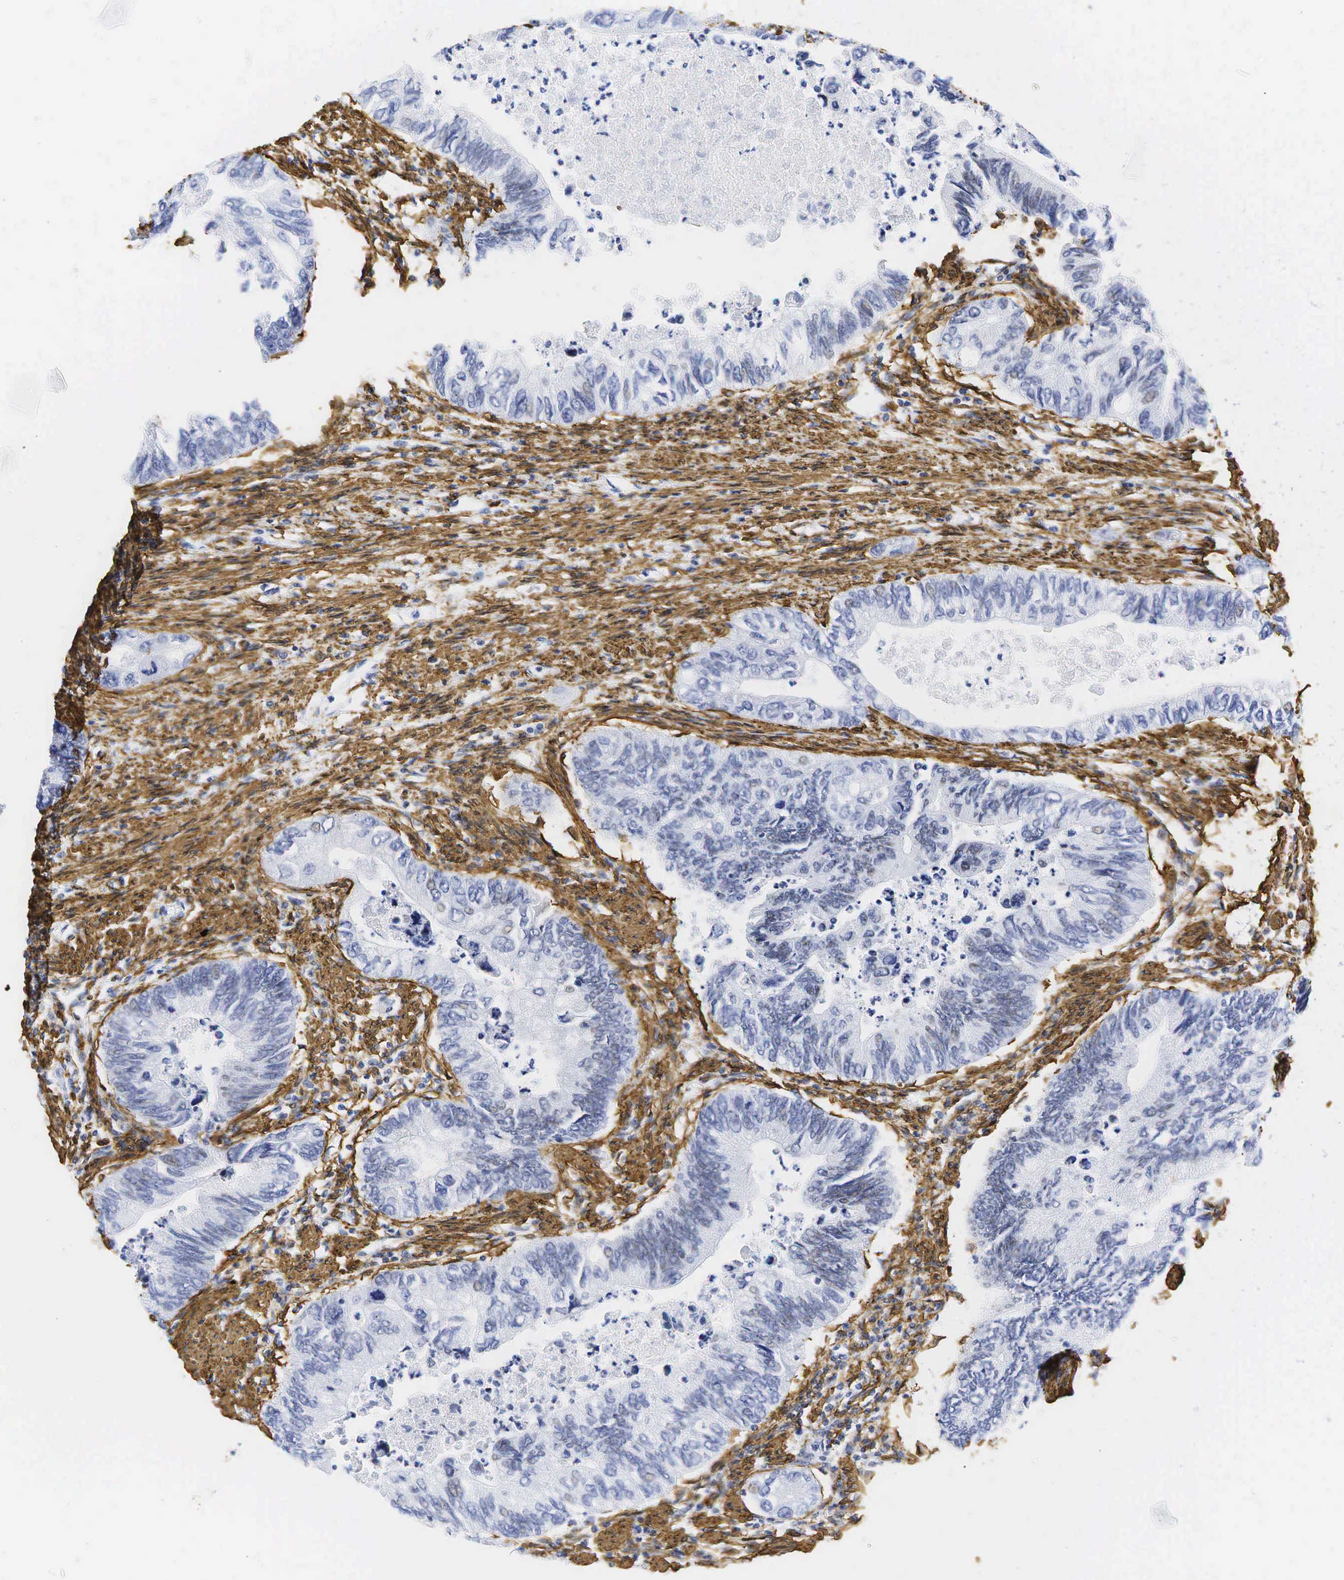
{"staining": {"intensity": "weak", "quantity": "<25%", "location": "nuclear"}, "tissue": "colorectal cancer", "cell_type": "Tumor cells", "image_type": "cancer", "snomed": [{"axis": "morphology", "description": "Adenocarcinoma, NOS"}, {"axis": "topography", "description": "Colon"}], "caption": "Colorectal cancer stained for a protein using immunohistochemistry (IHC) reveals no expression tumor cells.", "gene": "ACTA2", "patient": {"sex": "female", "age": 11}}